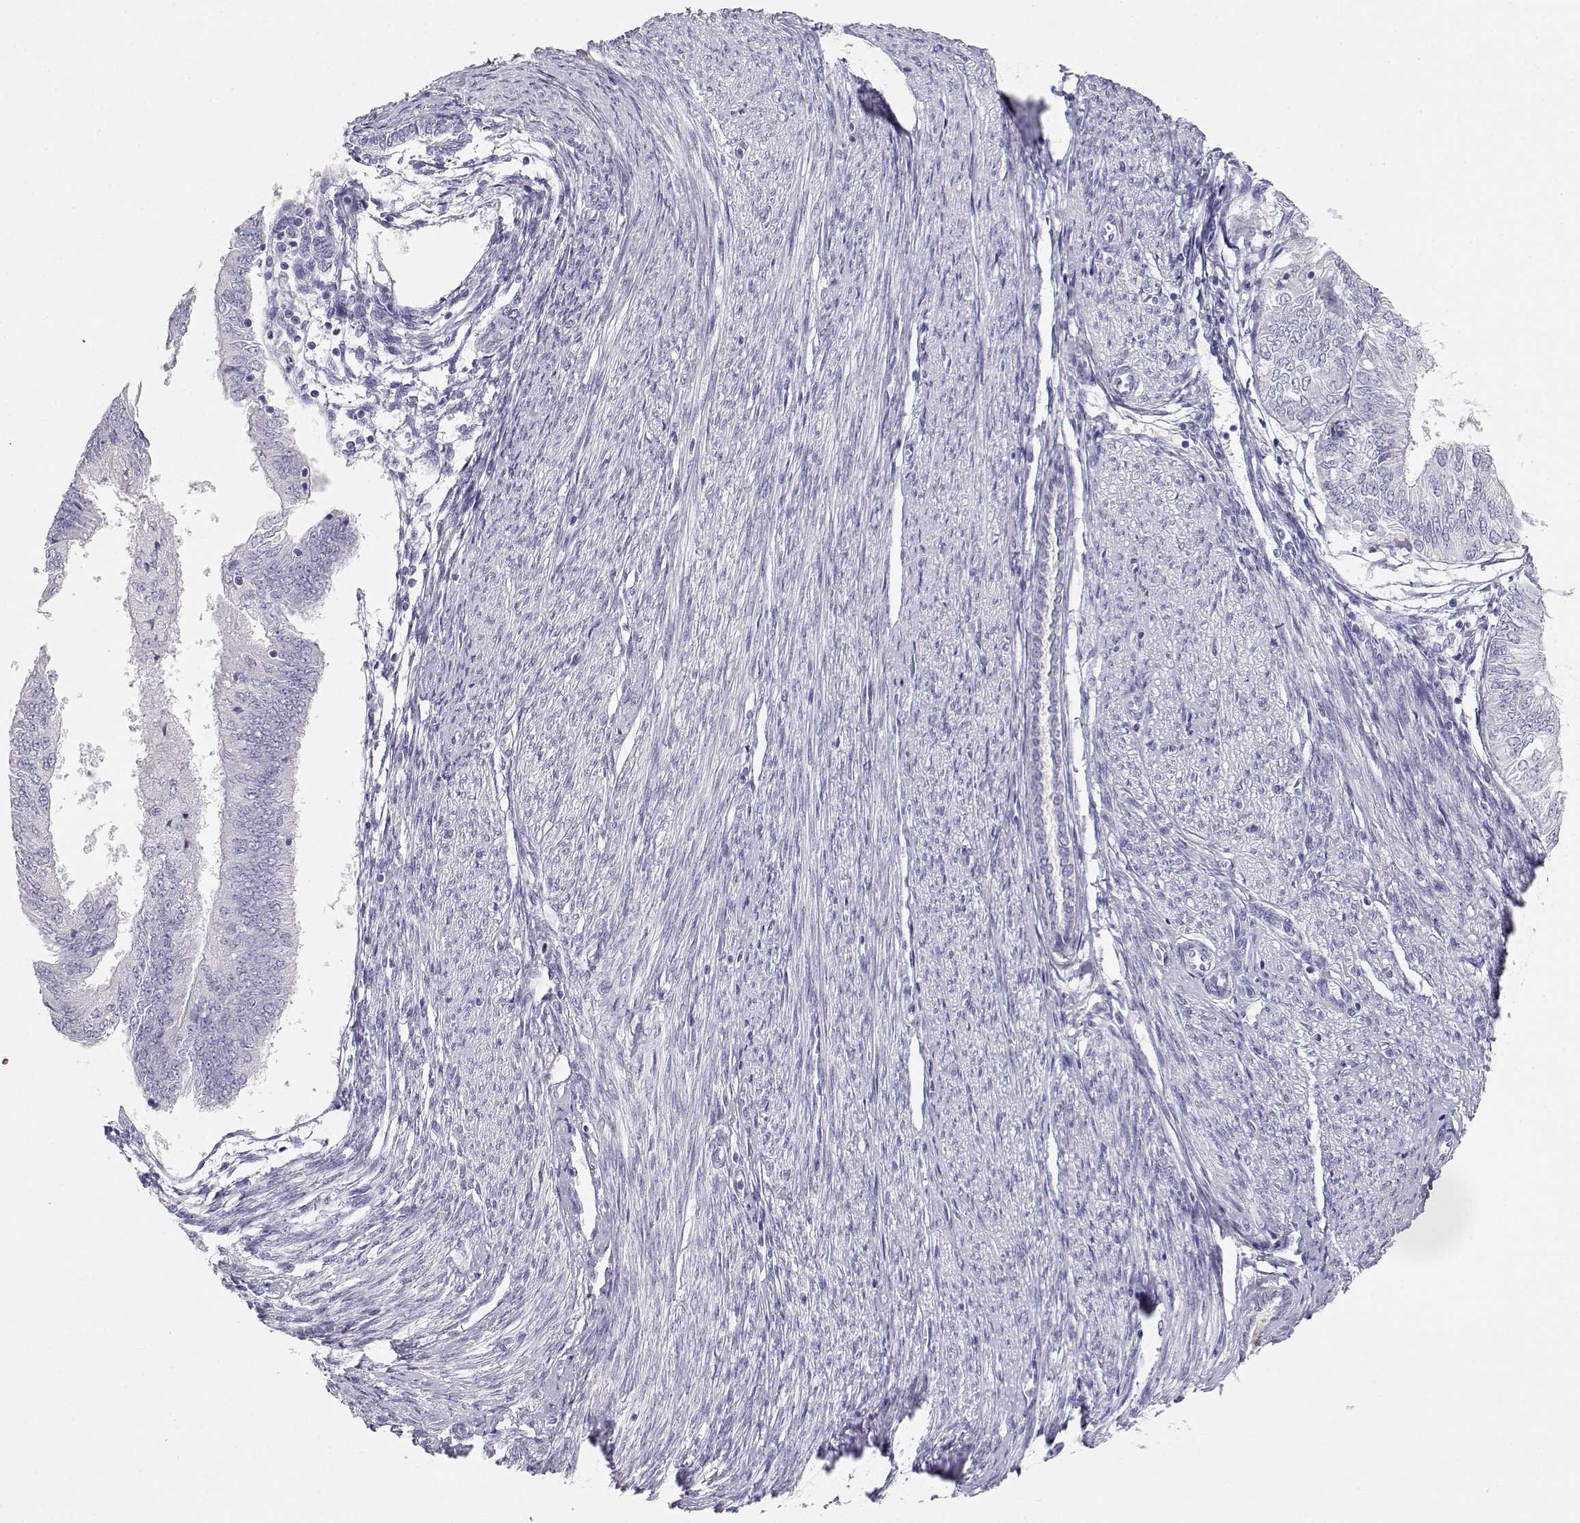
{"staining": {"intensity": "negative", "quantity": "none", "location": "none"}, "tissue": "endometrial cancer", "cell_type": "Tumor cells", "image_type": "cancer", "snomed": [{"axis": "morphology", "description": "Adenocarcinoma, NOS"}, {"axis": "topography", "description": "Endometrium"}], "caption": "An immunohistochemistry (IHC) image of endometrial cancer is shown. There is no staining in tumor cells of endometrial cancer.", "gene": "GPR174", "patient": {"sex": "female", "age": 58}}